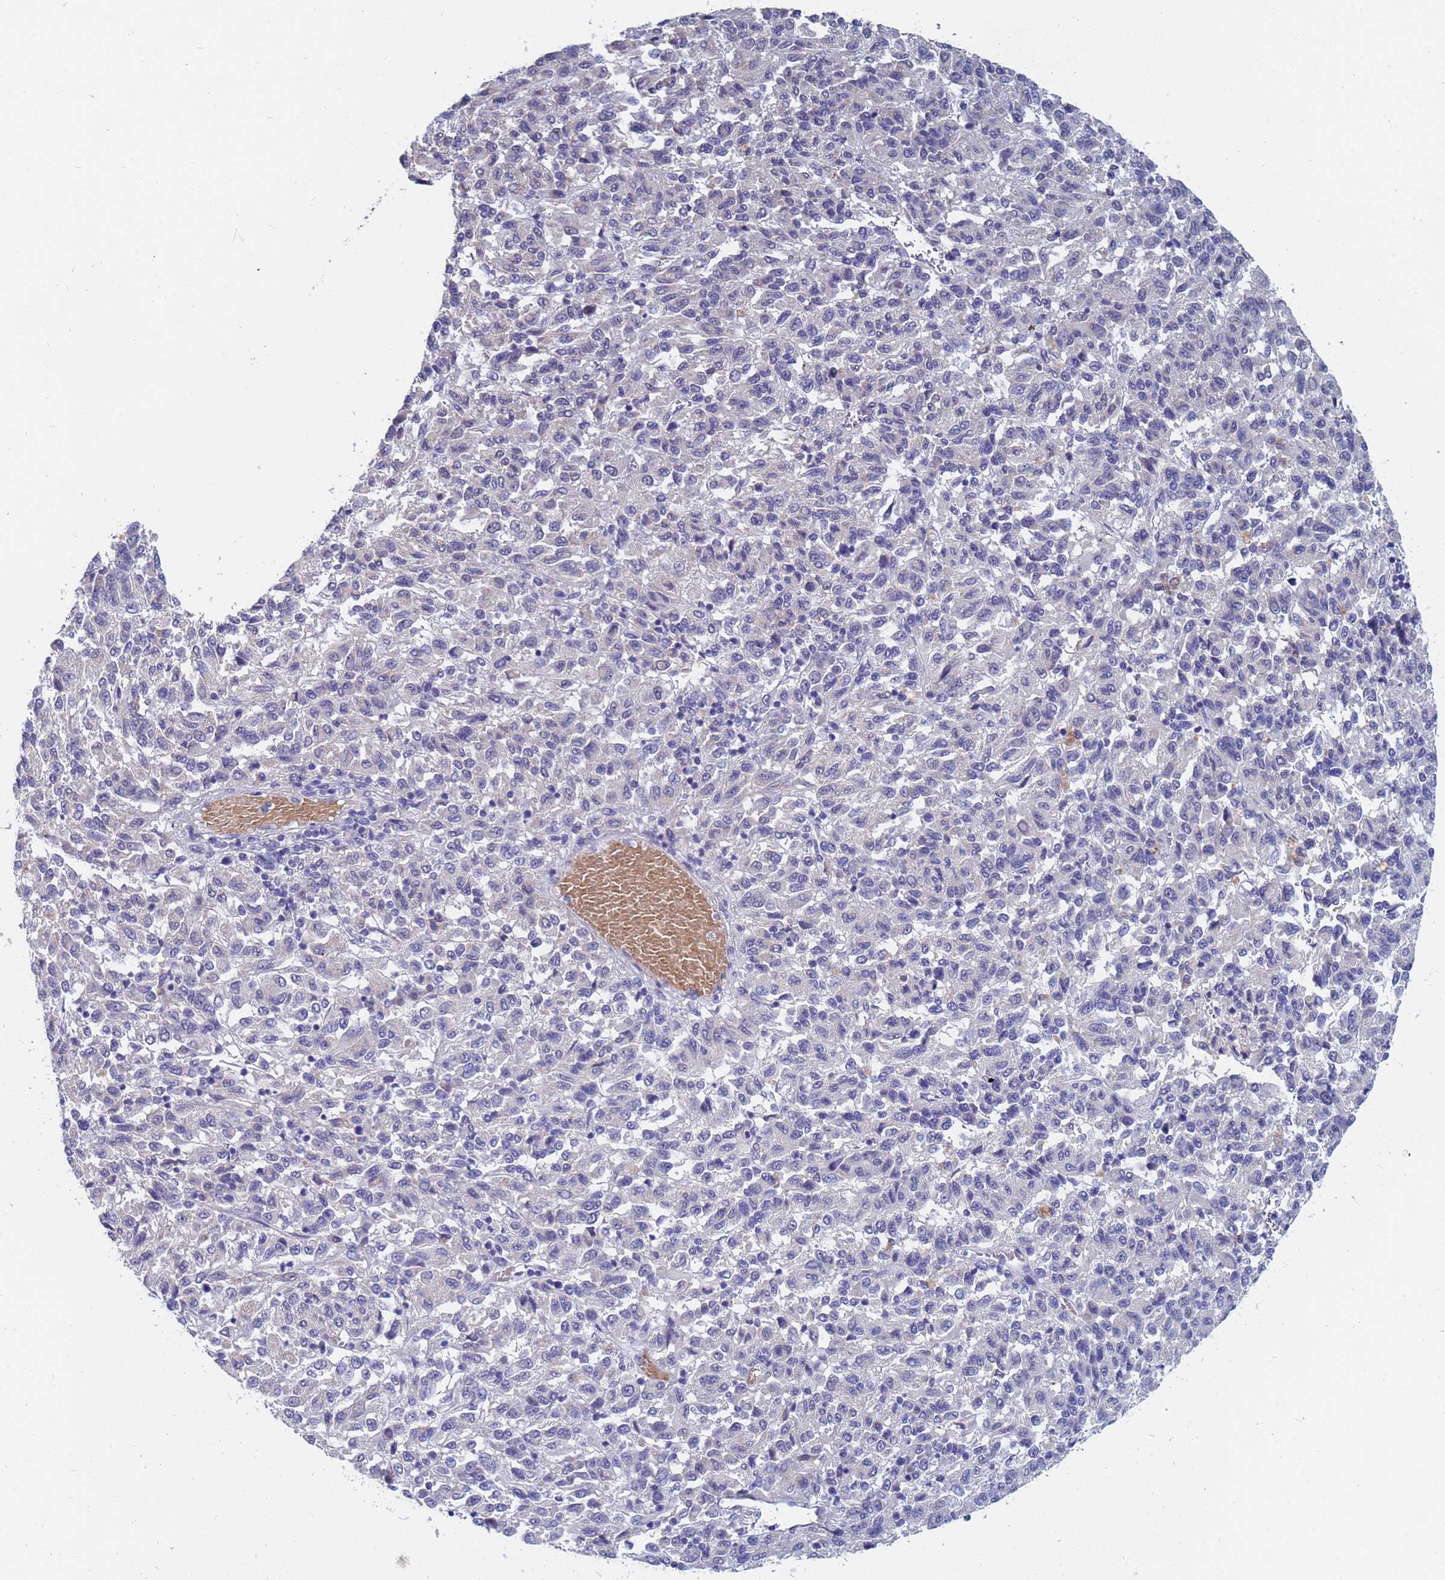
{"staining": {"intensity": "negative", "quantity": "none", "location": "none"}, "tissue": "melanoma", "cell_type": "Tumor cells", "image_type": "cancer", "snomed": [{"axis": "morphology", "description": "Malignant melanoma, Metastatic site"}, {"axis": "topography", "description": "Lung"}], "caption": "IHC micrograph of neoplastic tissue: melanoma stained with DAB displays no significant protein expression in tumor cells.", "gene": "IHO1", "patient": {"sex": "male", "age": 64}}